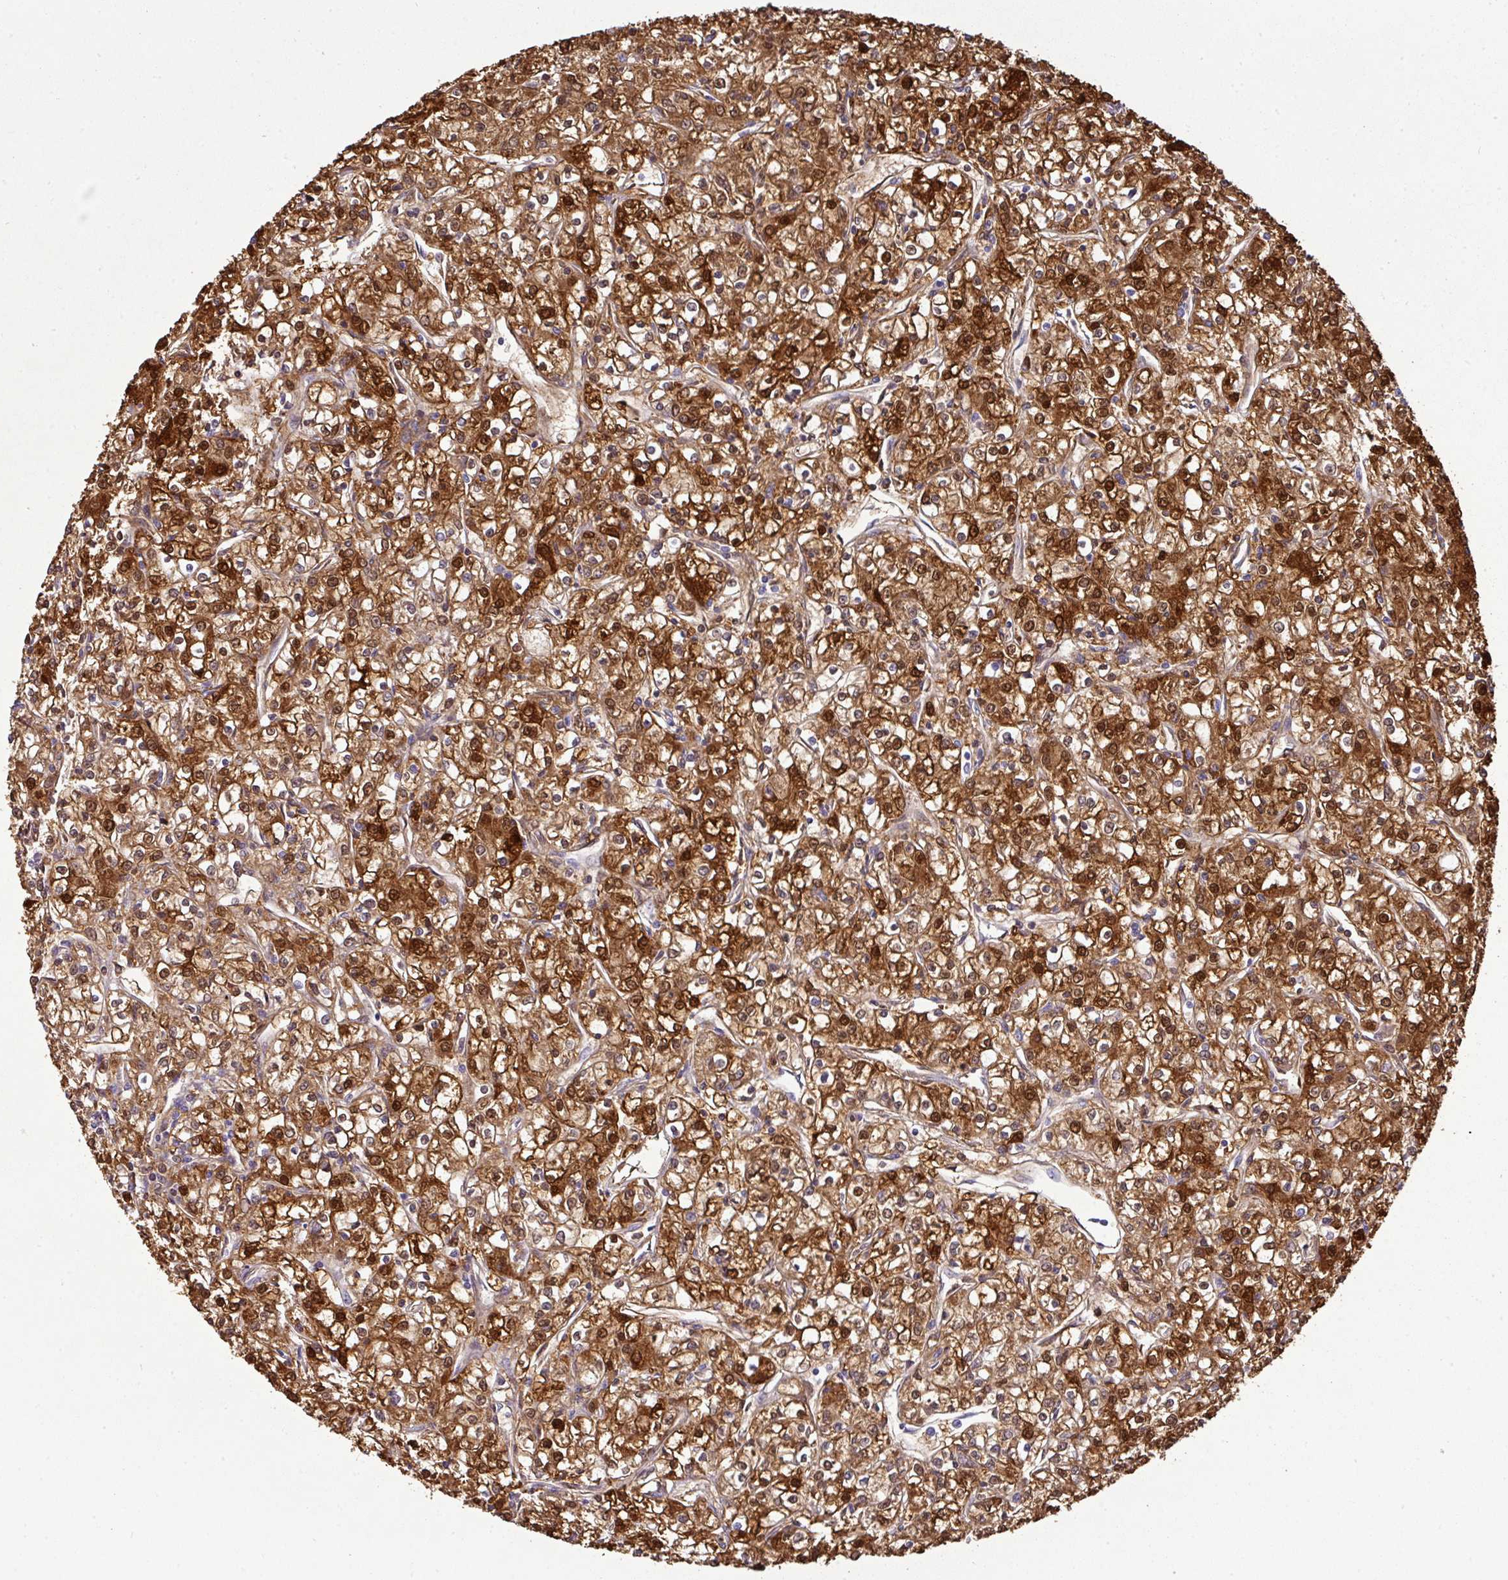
{"staining": {"intensity": "strong", "quantity": ">75%", "location": "cytoplasmic/membranous"}, "tissue": "renal cancer", "cell_type": "Tumor cells", "image_type": "cancer", "snomed": [{"axis": "morphology", "description": "Adenocarcinoma, NOS"}, {"axis": "topography", "description": "Kidney"}], "caption": "Protein staining of adenocarcinoma (renal) tissue demonstrates strong cytoplasmic/membranous positivity in about >75% of tumor cells.", "gene": "GSTA3", "patient": {"sex": "female", "age": 59}}